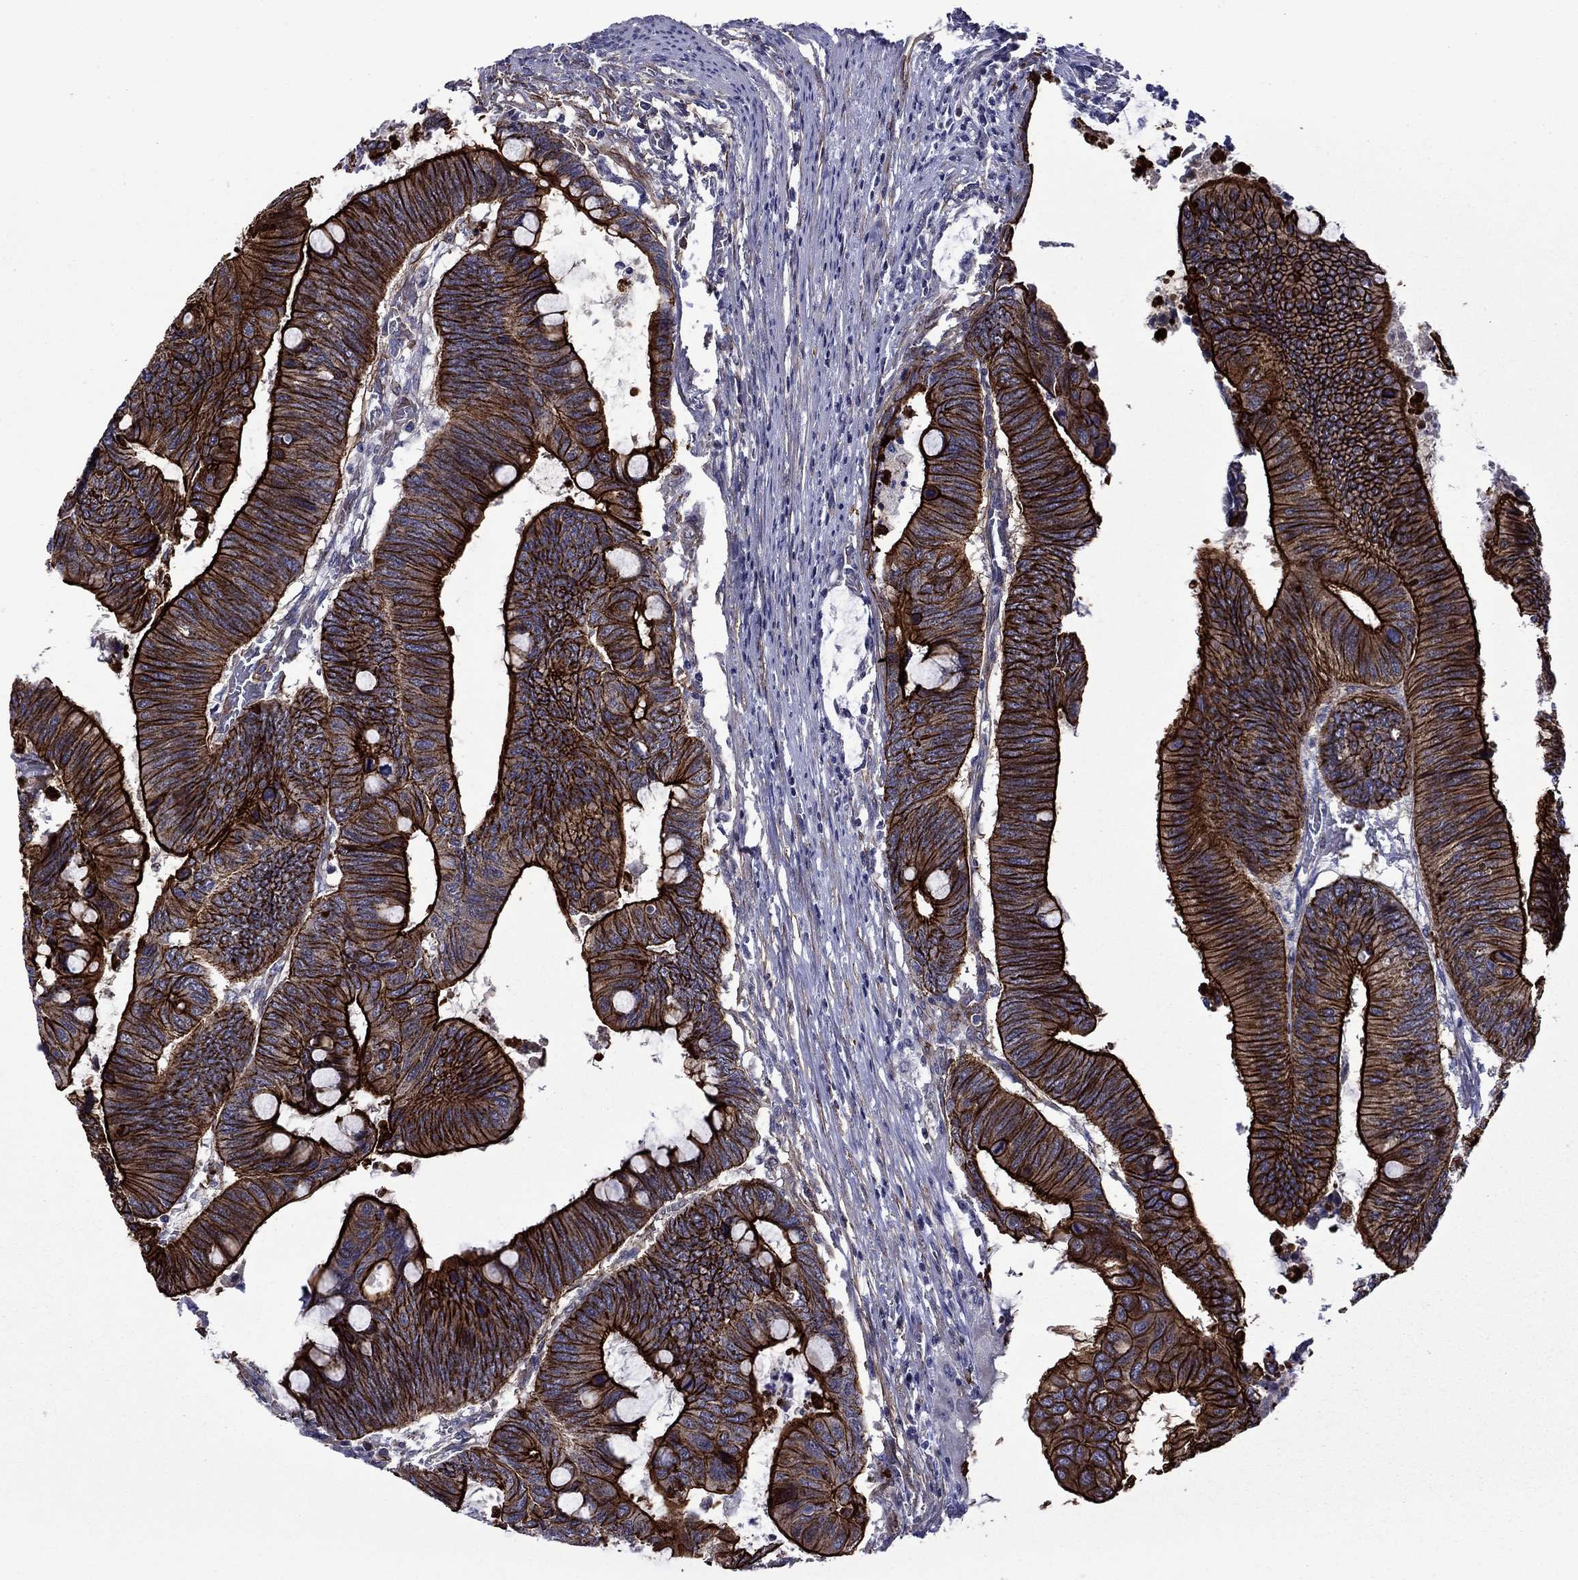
{"staining": {"intensity": "strong", "quantity": ">75%", "location": "cytoplasmic/membranous"}, "tissue": "colorectal cancer", "cell_type": "Tumor cells", "image_type": "cancer", "snomed": [{"axis": "morphology", "description": "Normal tissue, NOS"}, {"axis": "morphology", "description": "Adenocarcinoma, NOS"}, {"axis": "topography", "description": "Rectum"}, {"axis": "topography", "description": "Peripheral nerve tissue"}], "caption": "A brown stain labels strong cytoplasmic/membranous expression of a protein in human colorectal cancer (adenocarcinoma) tumor cells.", "gene": "LMO7", "patient": {"sex": "male", "age": 92}}